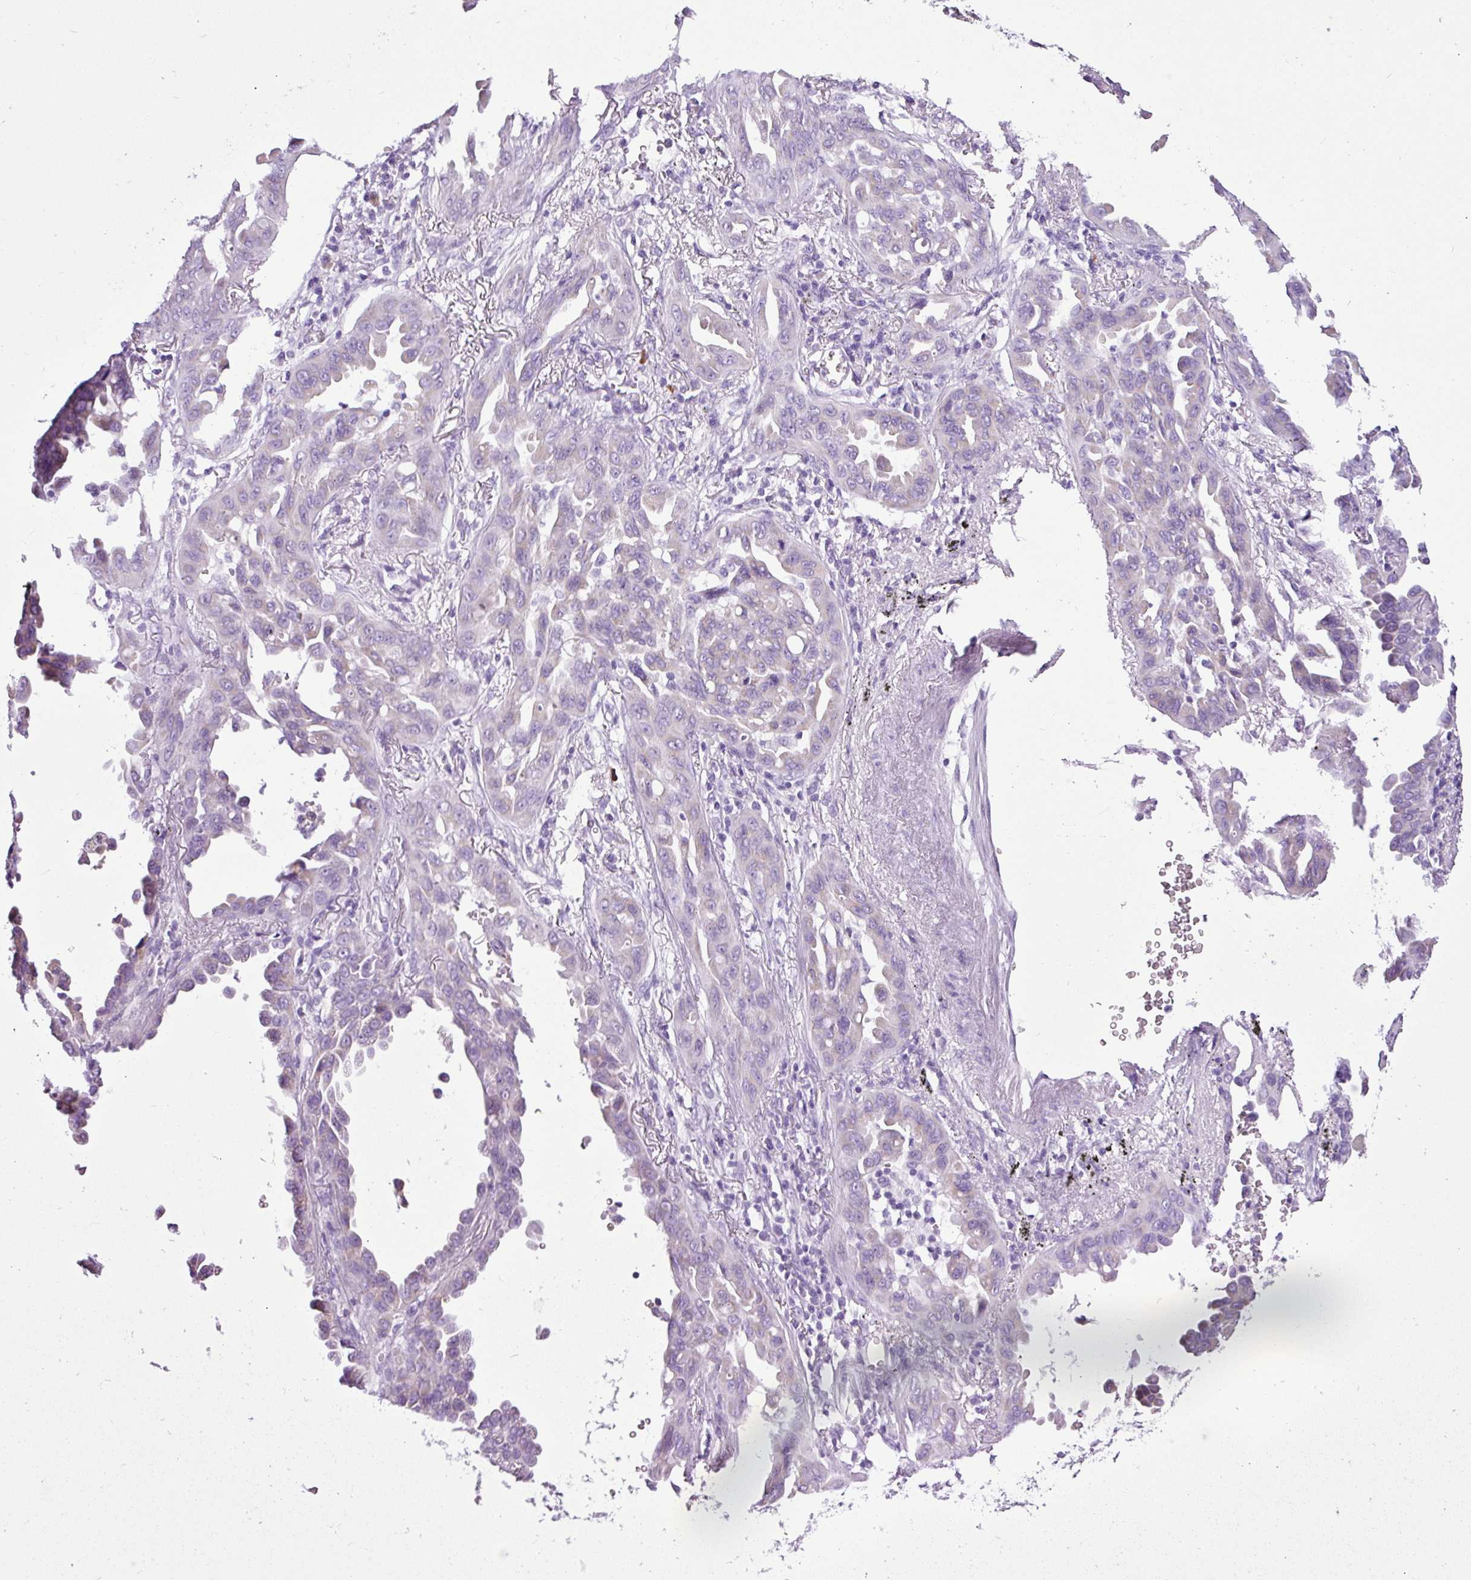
{"staining": {"intensity": "negative", "quantity": "none", "location": "none"}, "tissue": "lung cancer", "cell_type": "Tumor cells", "image_type": "cancer", "snomed": [{"axis": "morphology", "description": "Adenocarcinoma, NOS"}, {"axis": "topography", "description": "Lung"}], "caption": "Lung cancer (adenocarcinoma) was stained to show a protein in brown. There is no significant positivity in tumor cells.", "gene": "LILRB4", "patient": {"sex": "male", "age": 68}}